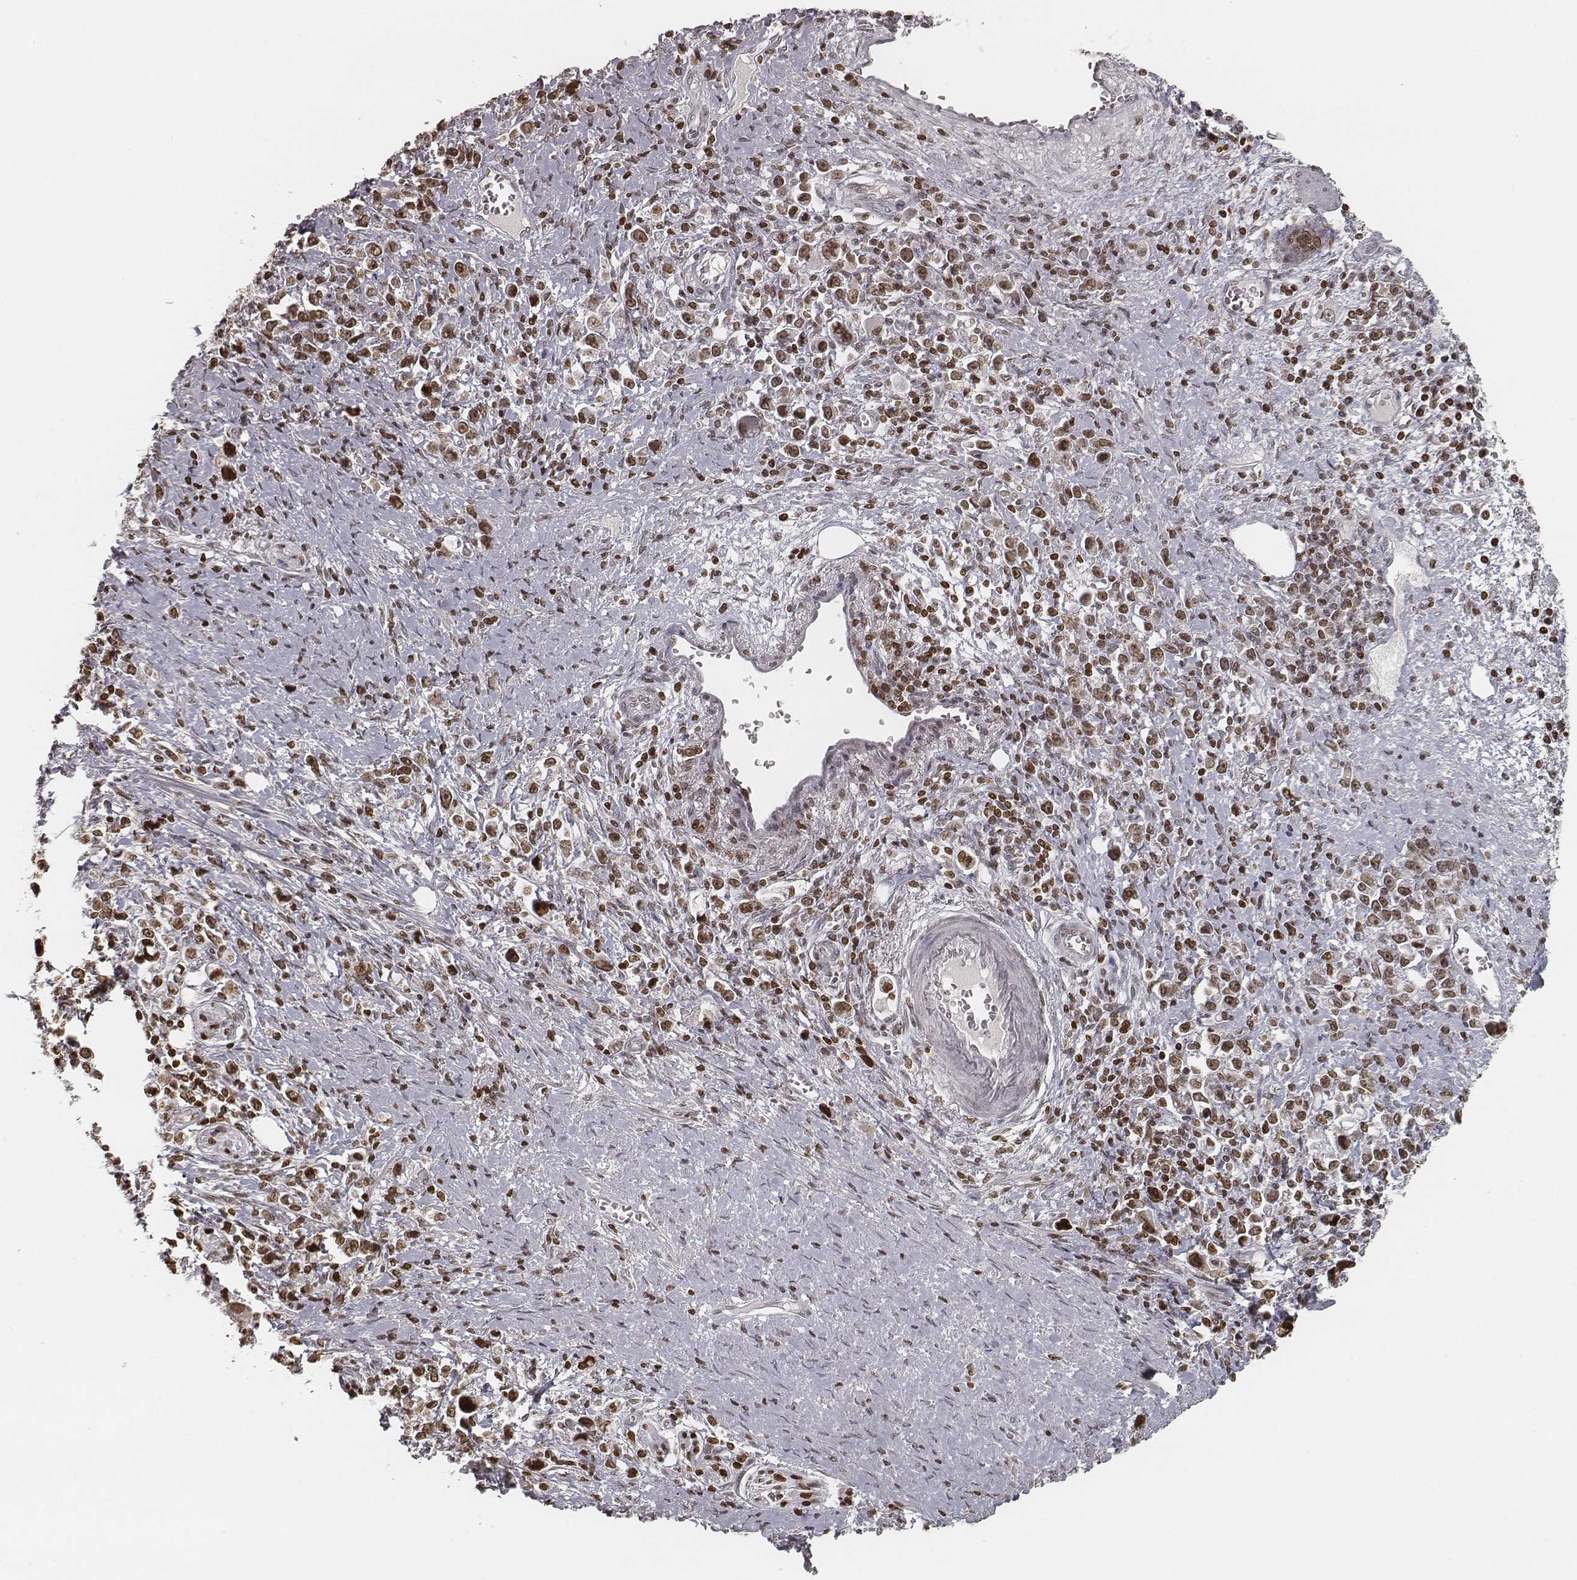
{"staining": {"intensity": "strong", "quantity": ">75%", "location": "nuclear"}, "tissue": "stomach cancer", "cell_type": "Tumor cells", "image_type": "cancer", "snomed": [{"axis": "morphology", "description": "Adenocarcinoma, NOS"}, {"axis": "topography", "description": "Stomach"}], "caption": "Stomach cancer stained with a protein marker exhibits strong staining in tumor cells.", "gene": "HMGA2", "patient": {"sex": "male", "age": 63}}